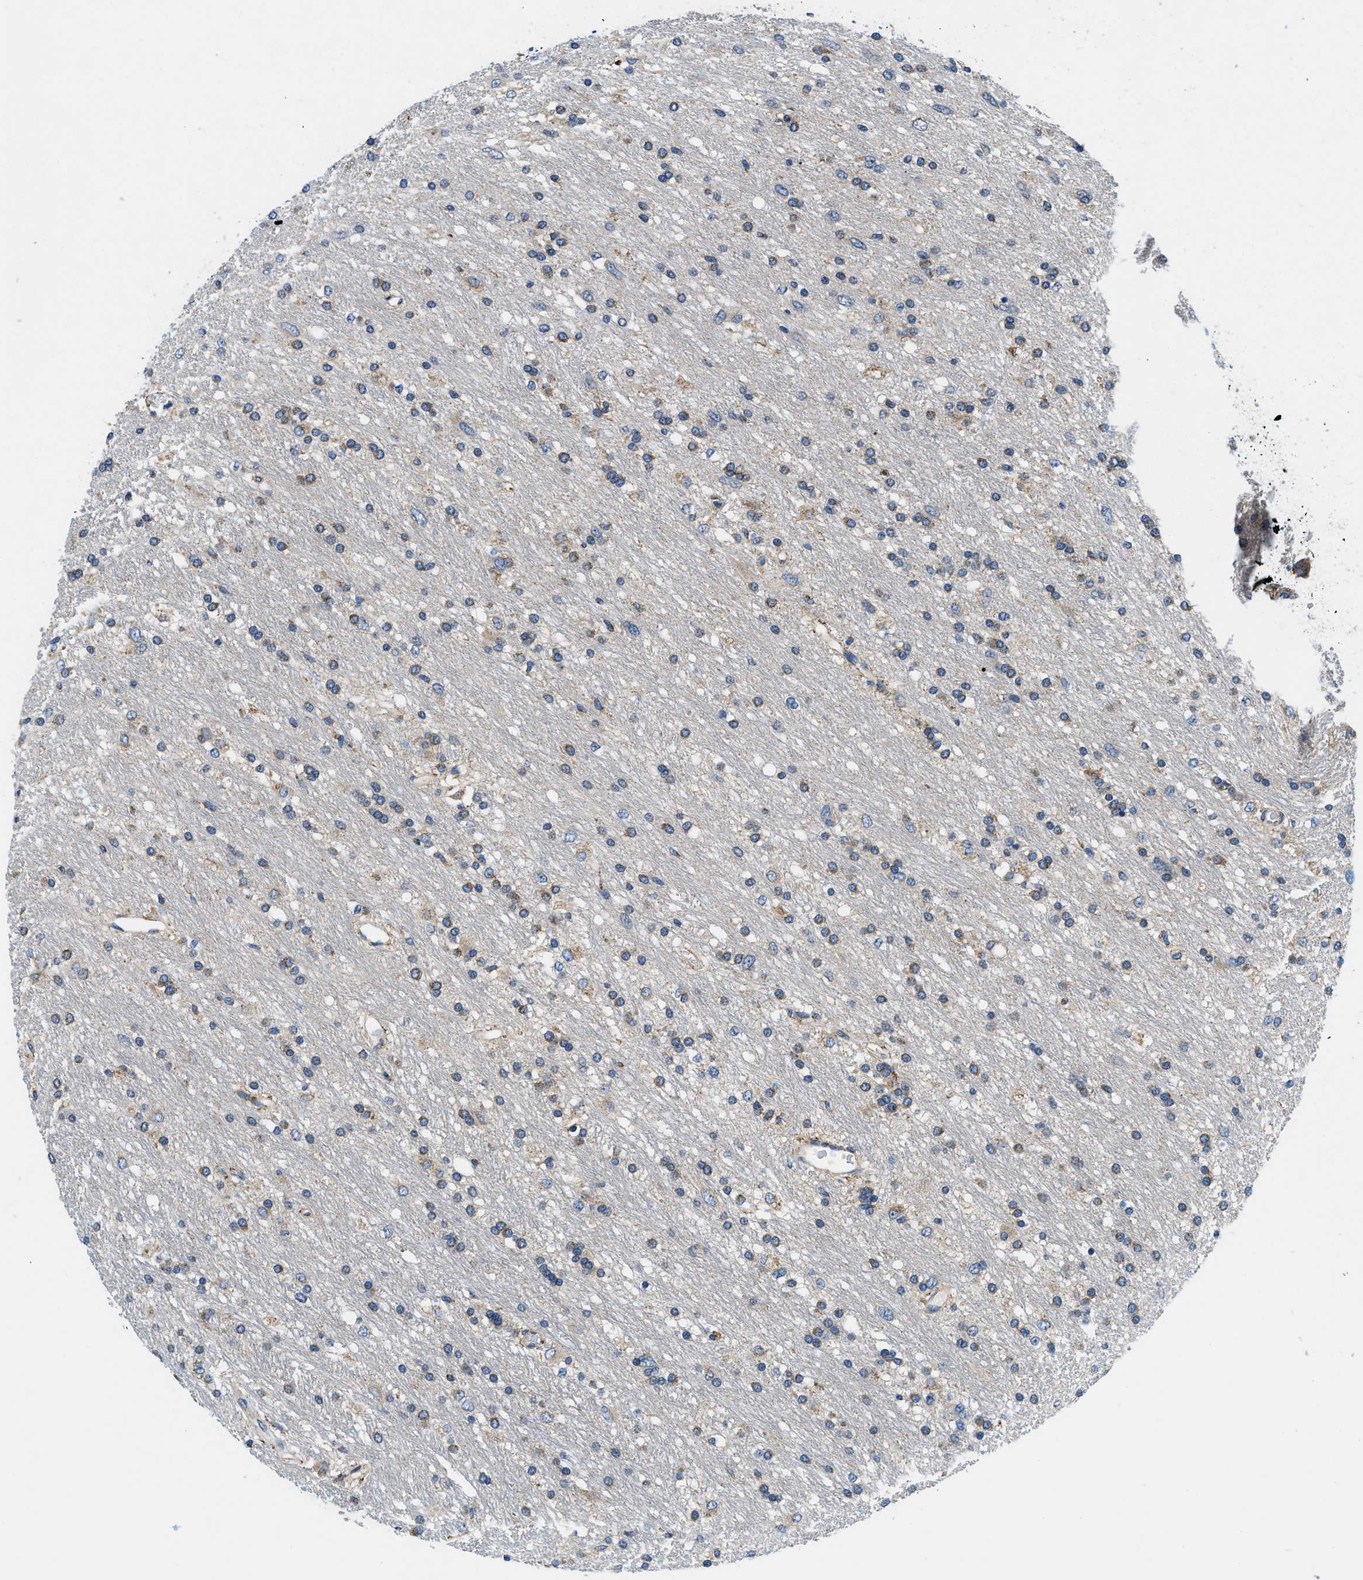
{"staining": {"intensity": "moderate", "quantity": "25%-75%", "location": "cytoplasmic/membranous"}, "tissue": "glioma", "cell_type": "Tumor cells", "image_type": "cancer", "snomed": [{"axis": "morphology", "description": "Glioma, malignant, Low grade"}, {"axis": "topography", "description": "Brain"}], "caption": "Human glioma stained with a brown dye displays moderate cytoplasmic/membranous positive positivity in approximately 25%-75% of tumor cells.", "gene": "SAMD4B", "patient": {"sex": "male", "age": 77}}